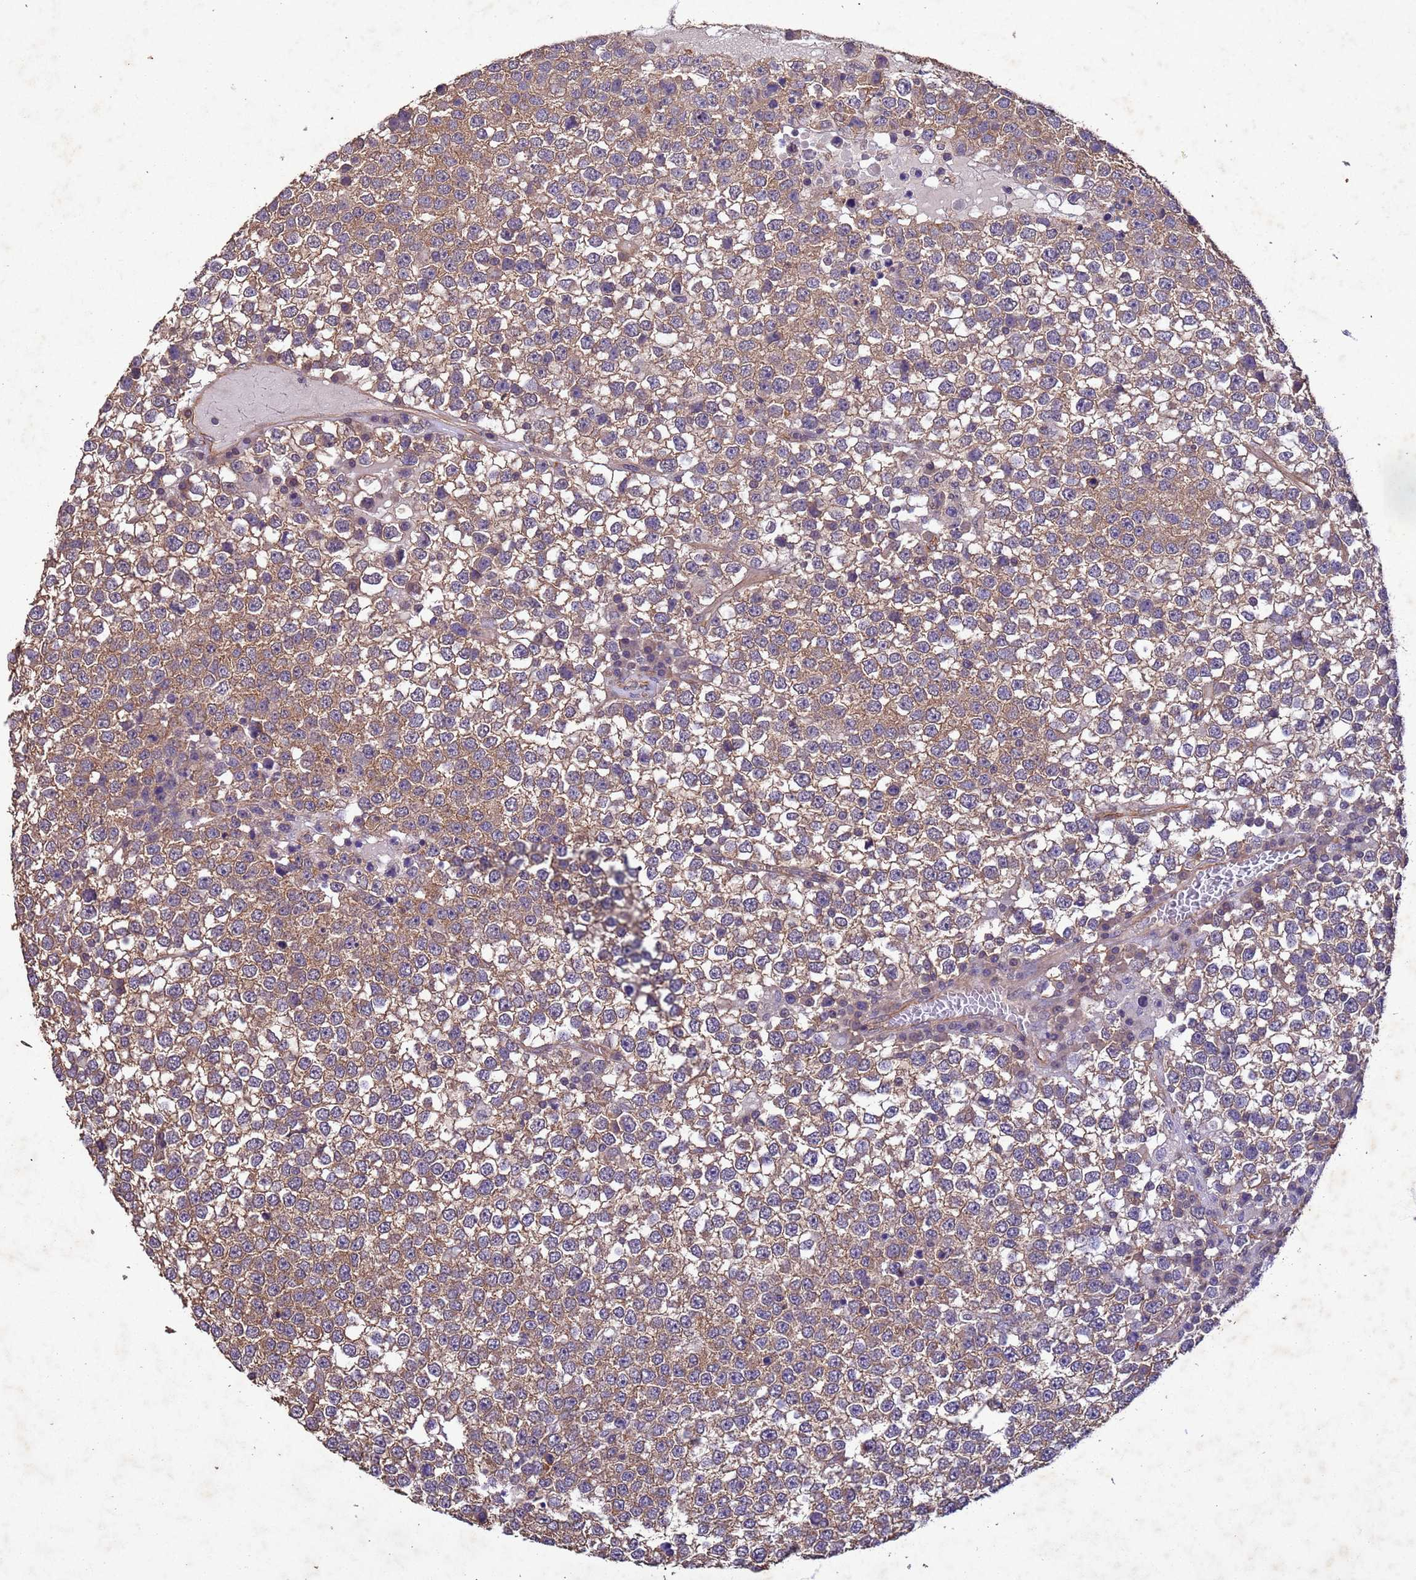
{"staining": {"intensity": "moderate", "quantity": "25%-75%", "location": "cytoplasmic/membranous"}, "tissue": "testis cancer", "cell_type": "Tumor cells", "image_type": "cancer", "snomed": [{"axis": "morphology", "description": "Seminoma, NOS"}, {"axis": "topography", "description": "Testis"}], "caption": "This image reveals IHC staining of human testis cancer, with medium moderate cytoplasmic/membranous staining in about 25%-75% of tumor cells.", "gene": "MTX3", "patient": {"sex": "male", "age": 65}}